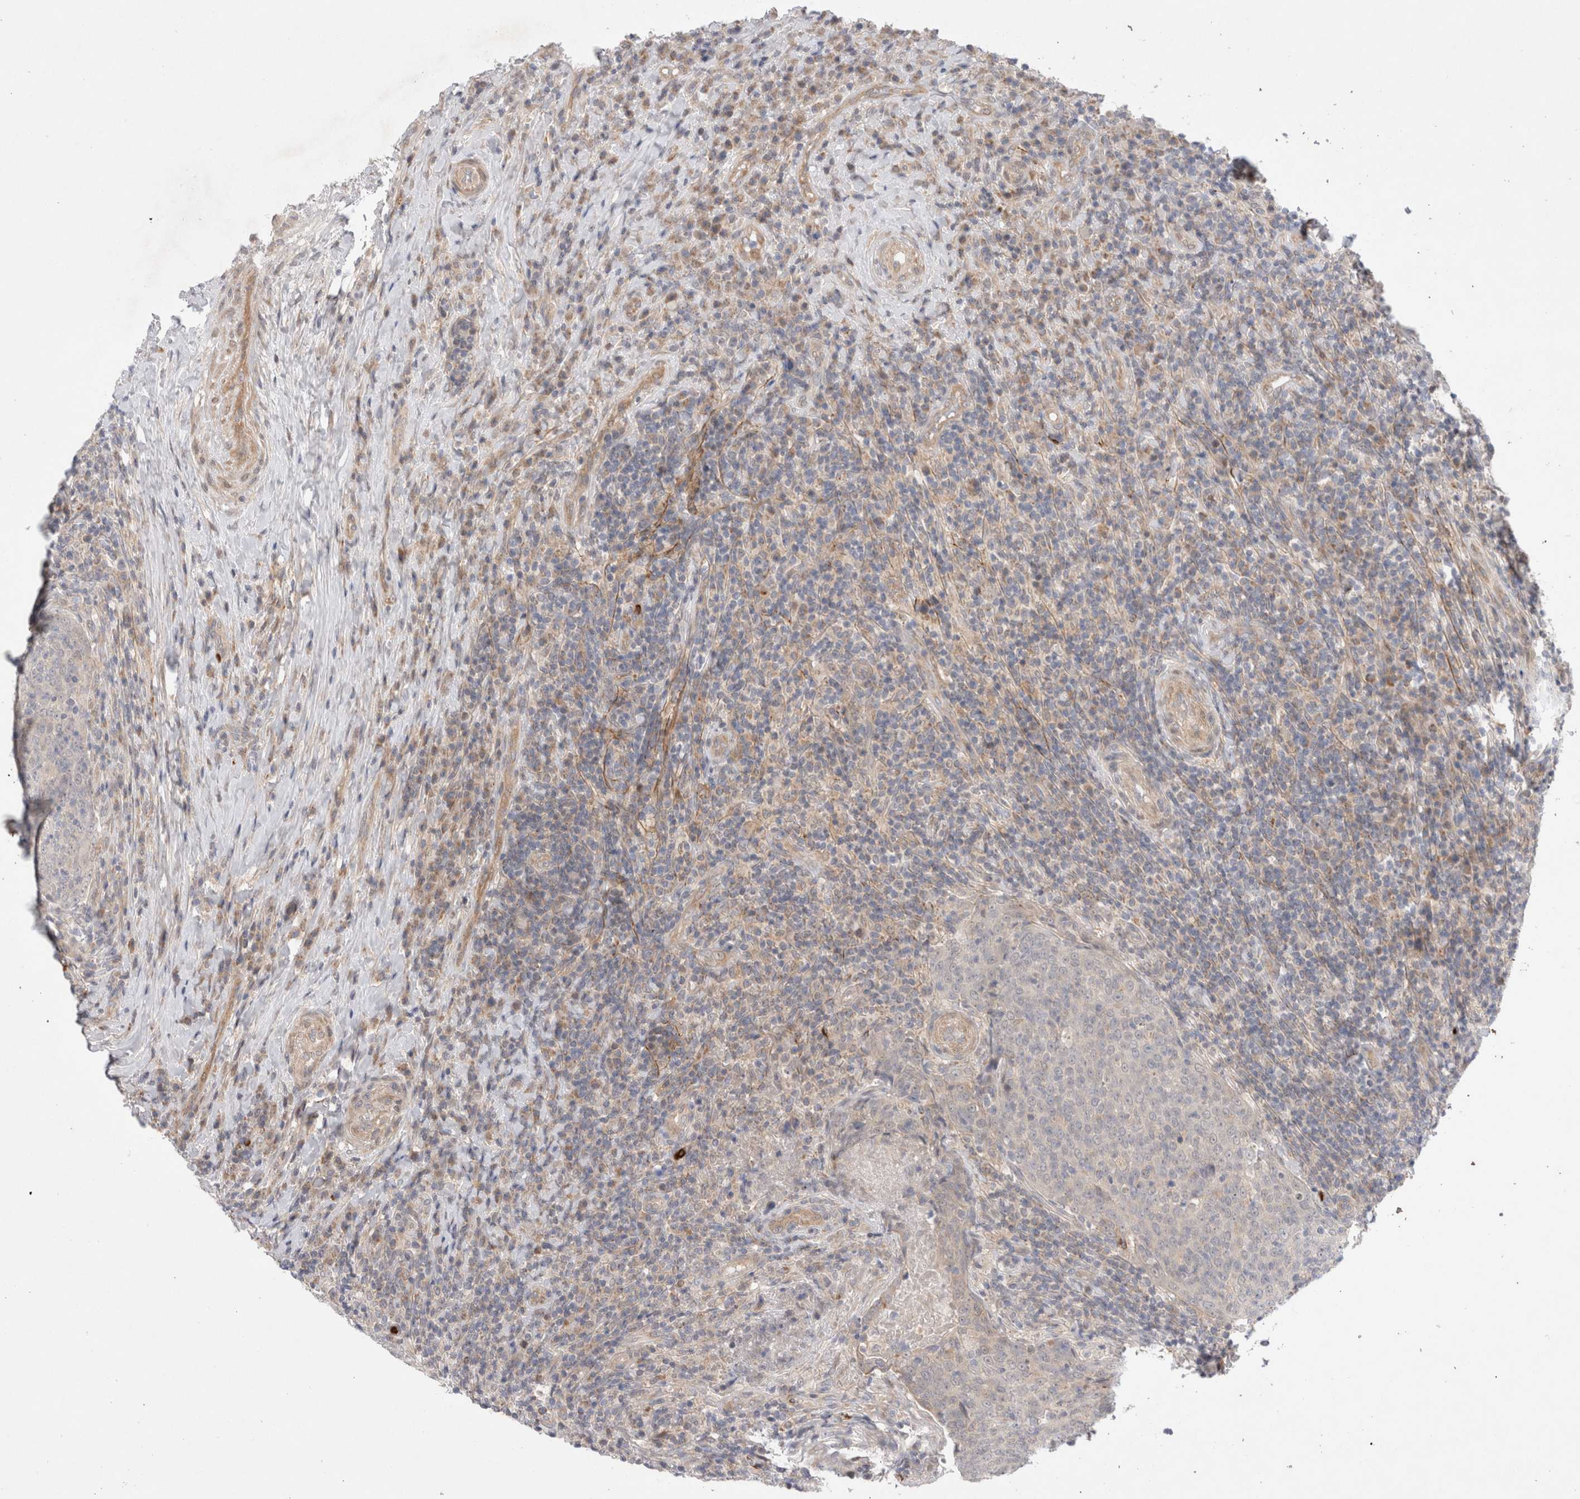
{"staining": {"intensity": "weak", "quantity": "<25%", "location": "cytoplasmic/membranous"}, "tissue": "head and neck cancer", "cell_type": "Tumor cells", "image_type": "cancer", "snomed": [{"axis": "morphology", "description": "Squamous cell carcinoma, NOS"}, {"axis": "morphology", "description": "Squamous cell carcinoma, metastatic, NOS"}, {"axis": "topography", "description": "Lymph node"}, {"axis": "topography", "description": "Head-Neck"}], "caption": "The IHC photomicrograph has no significant staining in tumor cells of squamous cell carcinoma (head and neck) tissue. Brightfield microscopy of immunohistochemistry (IHC) stained with DAB (brown) and hematoxylin (blue), captured at high magnification.", "gene": "GSDMB", "patient": {"sex": "male", "age": 62}}